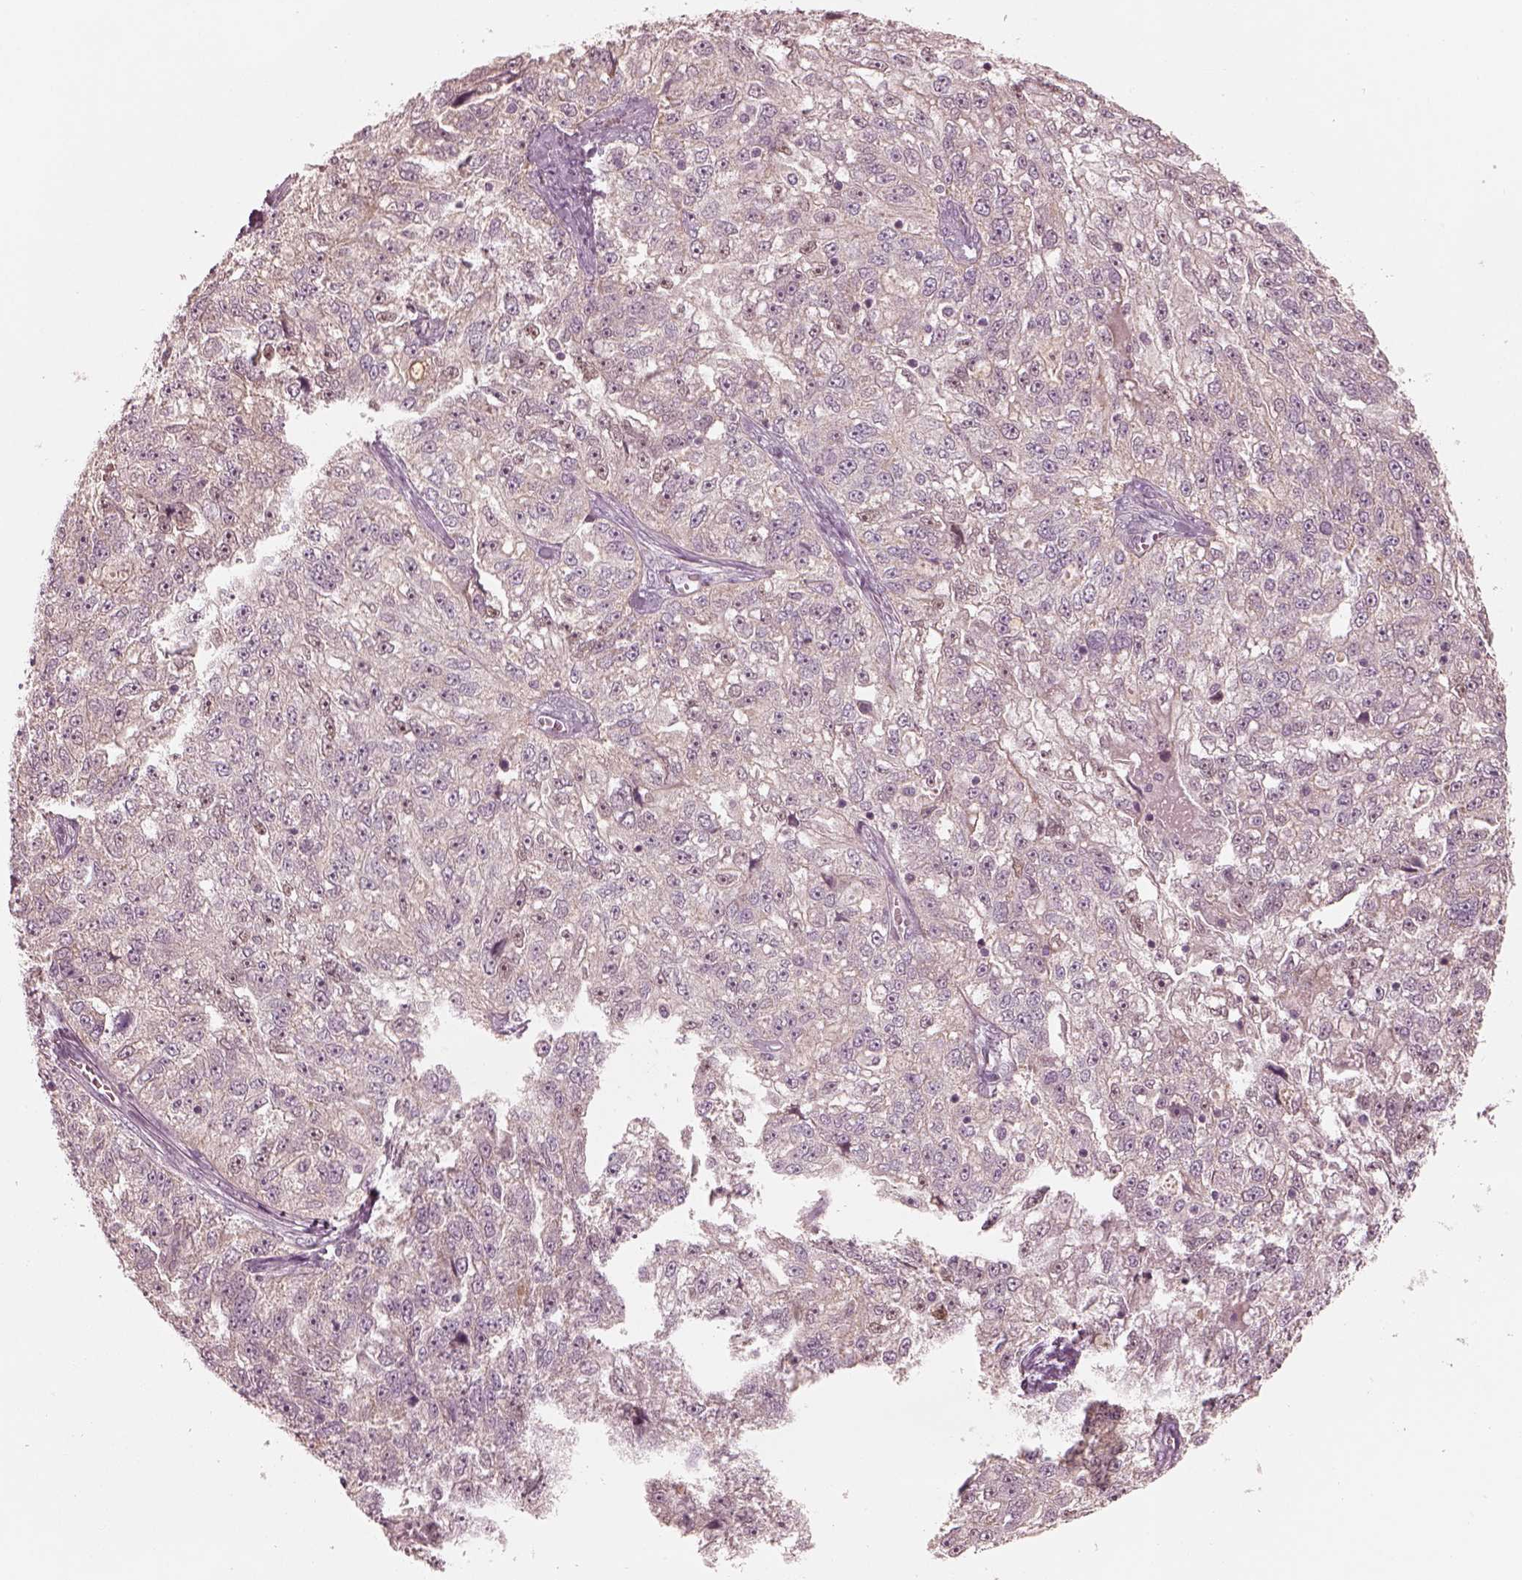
{"staining": {"intensity": "negative", "quantity": "none", "location": "none"}, "tissue": "ovarian cancer", "cell_type": "Tumor cells", "image_type": "cancer", "snomed": [{"axis": "morphology", "description": "Cystadenocarcinoma, serous, NOS"}, {"axis": "topography", "description": "Ovary"}], "caption": "This is an IHC image of human serous cystadenocarcinoma (ovarian). There is no staining in tumor cells.", "gene": "IQCB1", "patient": {"sex": "female", "age": 51}}